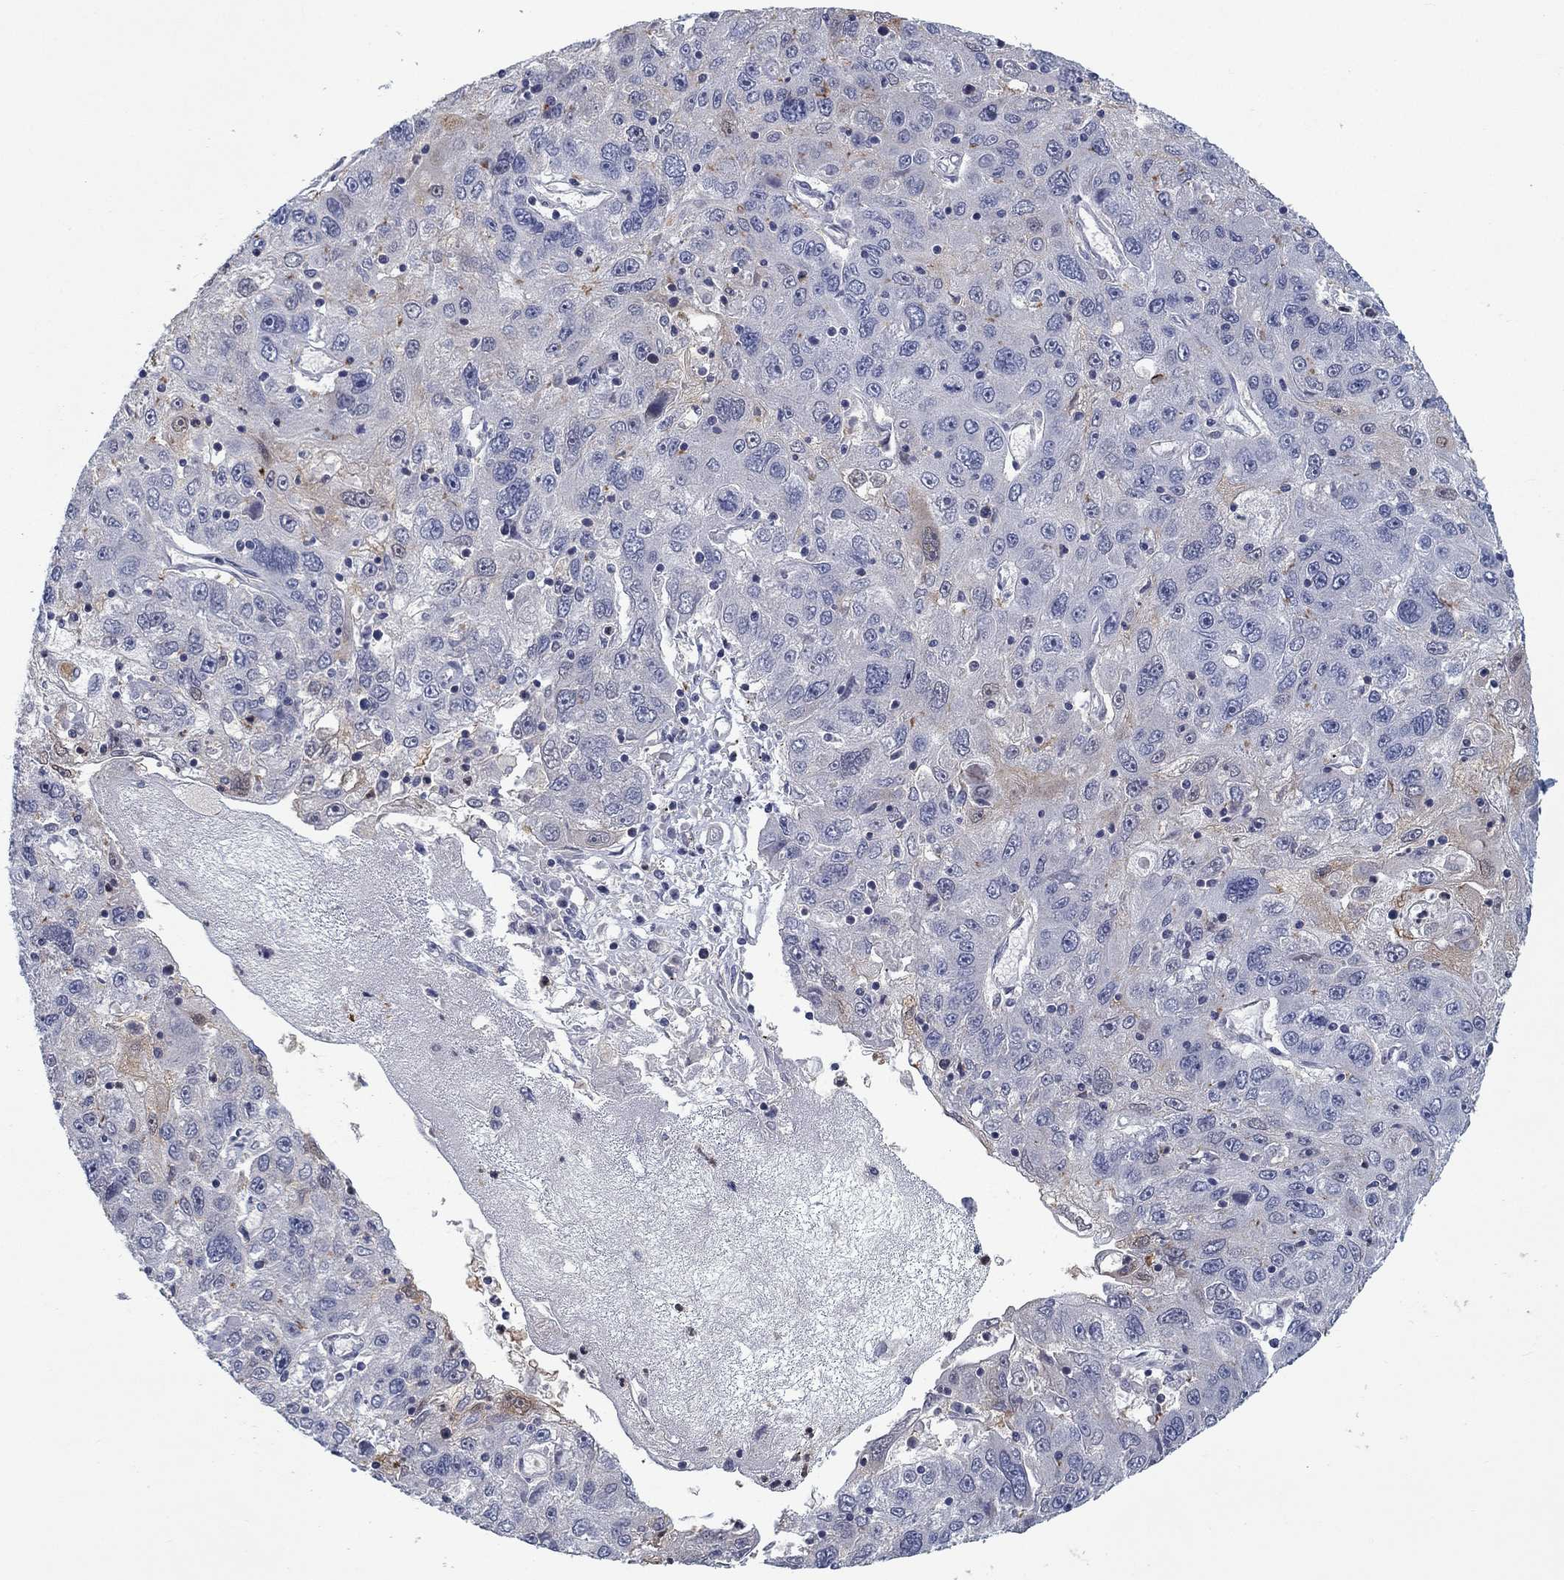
{"staining": {"intensity": "negative", "quantity": "none", "location": "none"}, "tissue": "stomach cancer", "cell_type": "Tumor cells", "image_type": "cancer", "snomed": [{"axis": "morphology", "description": "Adenocarcinoma, NOS"}, {"axis": "topography", "description": "Stomach"}], "caption": "The micrograph displays no staining of tumor cells in stomach cancer. The staining is performed using DAB (3,3'-diaminobenzidine) brown chromogen with nuclei counter-stained in using hematoxylin.", "gene": "KIF15", "patient": {"sex": "male", "age": 56}}